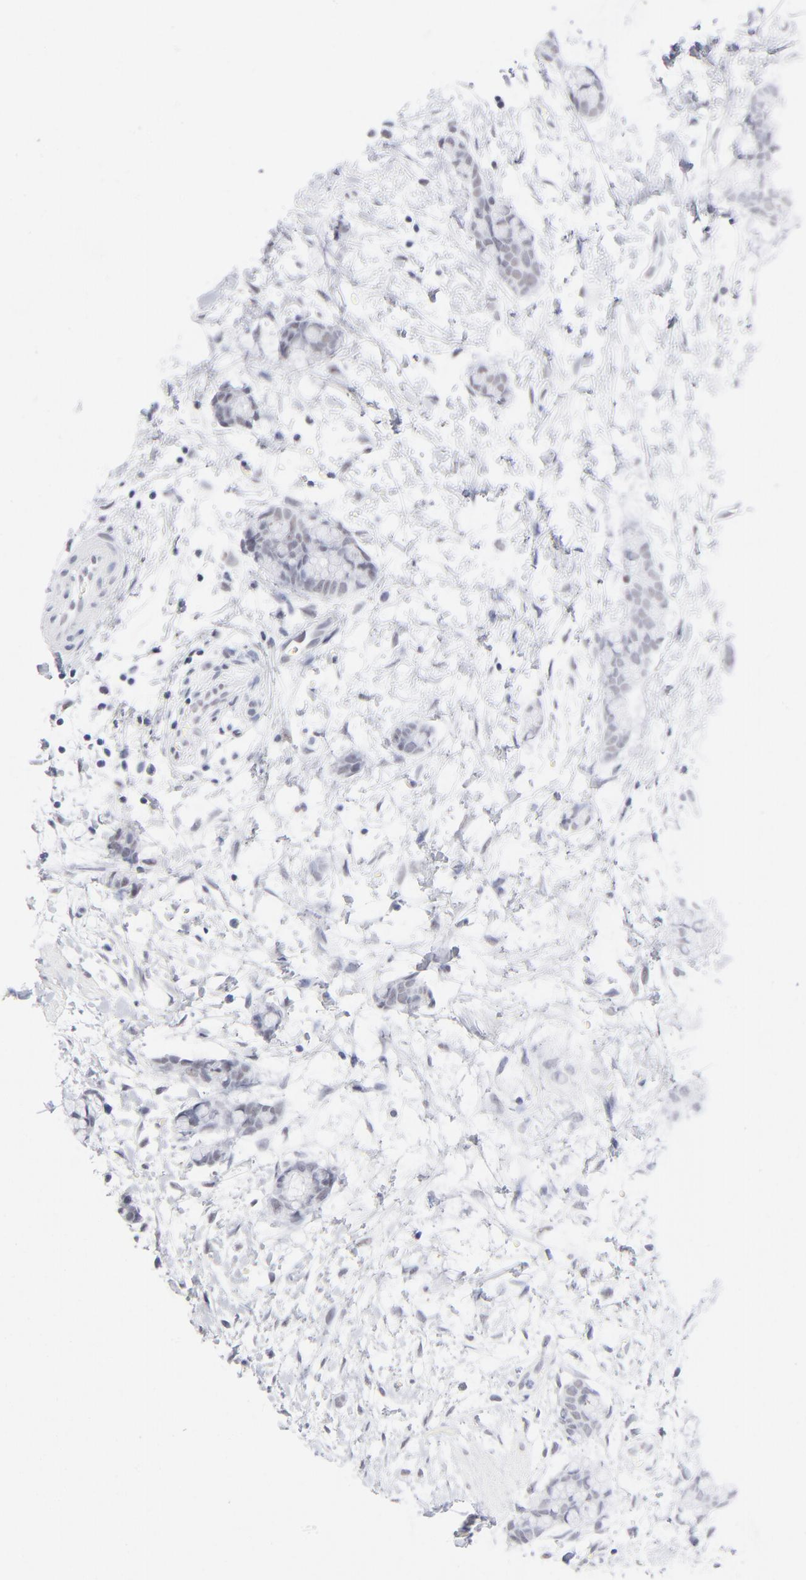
{"staining": {"intensity": "weak", "quantity": "25%-75%", "location": "nuclear"}, "tissue": "colorectal cancer", "cell_type": "Tumor cells", "image_type": "cancer", "snomed": [{"axis": "morphology", "description": "Adenocarcinoma, NOS"}, {"axis": "topography", "description": "Colon"}], "caption": "Immunohistochemical staining of human colorectal cancer (adenocarcinoma) displays low levels of weak nuclear expression in about 25%-75% of tumor cells. (Stains: DAB in brown, nuclei in blue, Microscopy: brightfield microscopy at high magnification).", "gene": "SNRPB", "patient": {"sex": "male", "age": 14}}